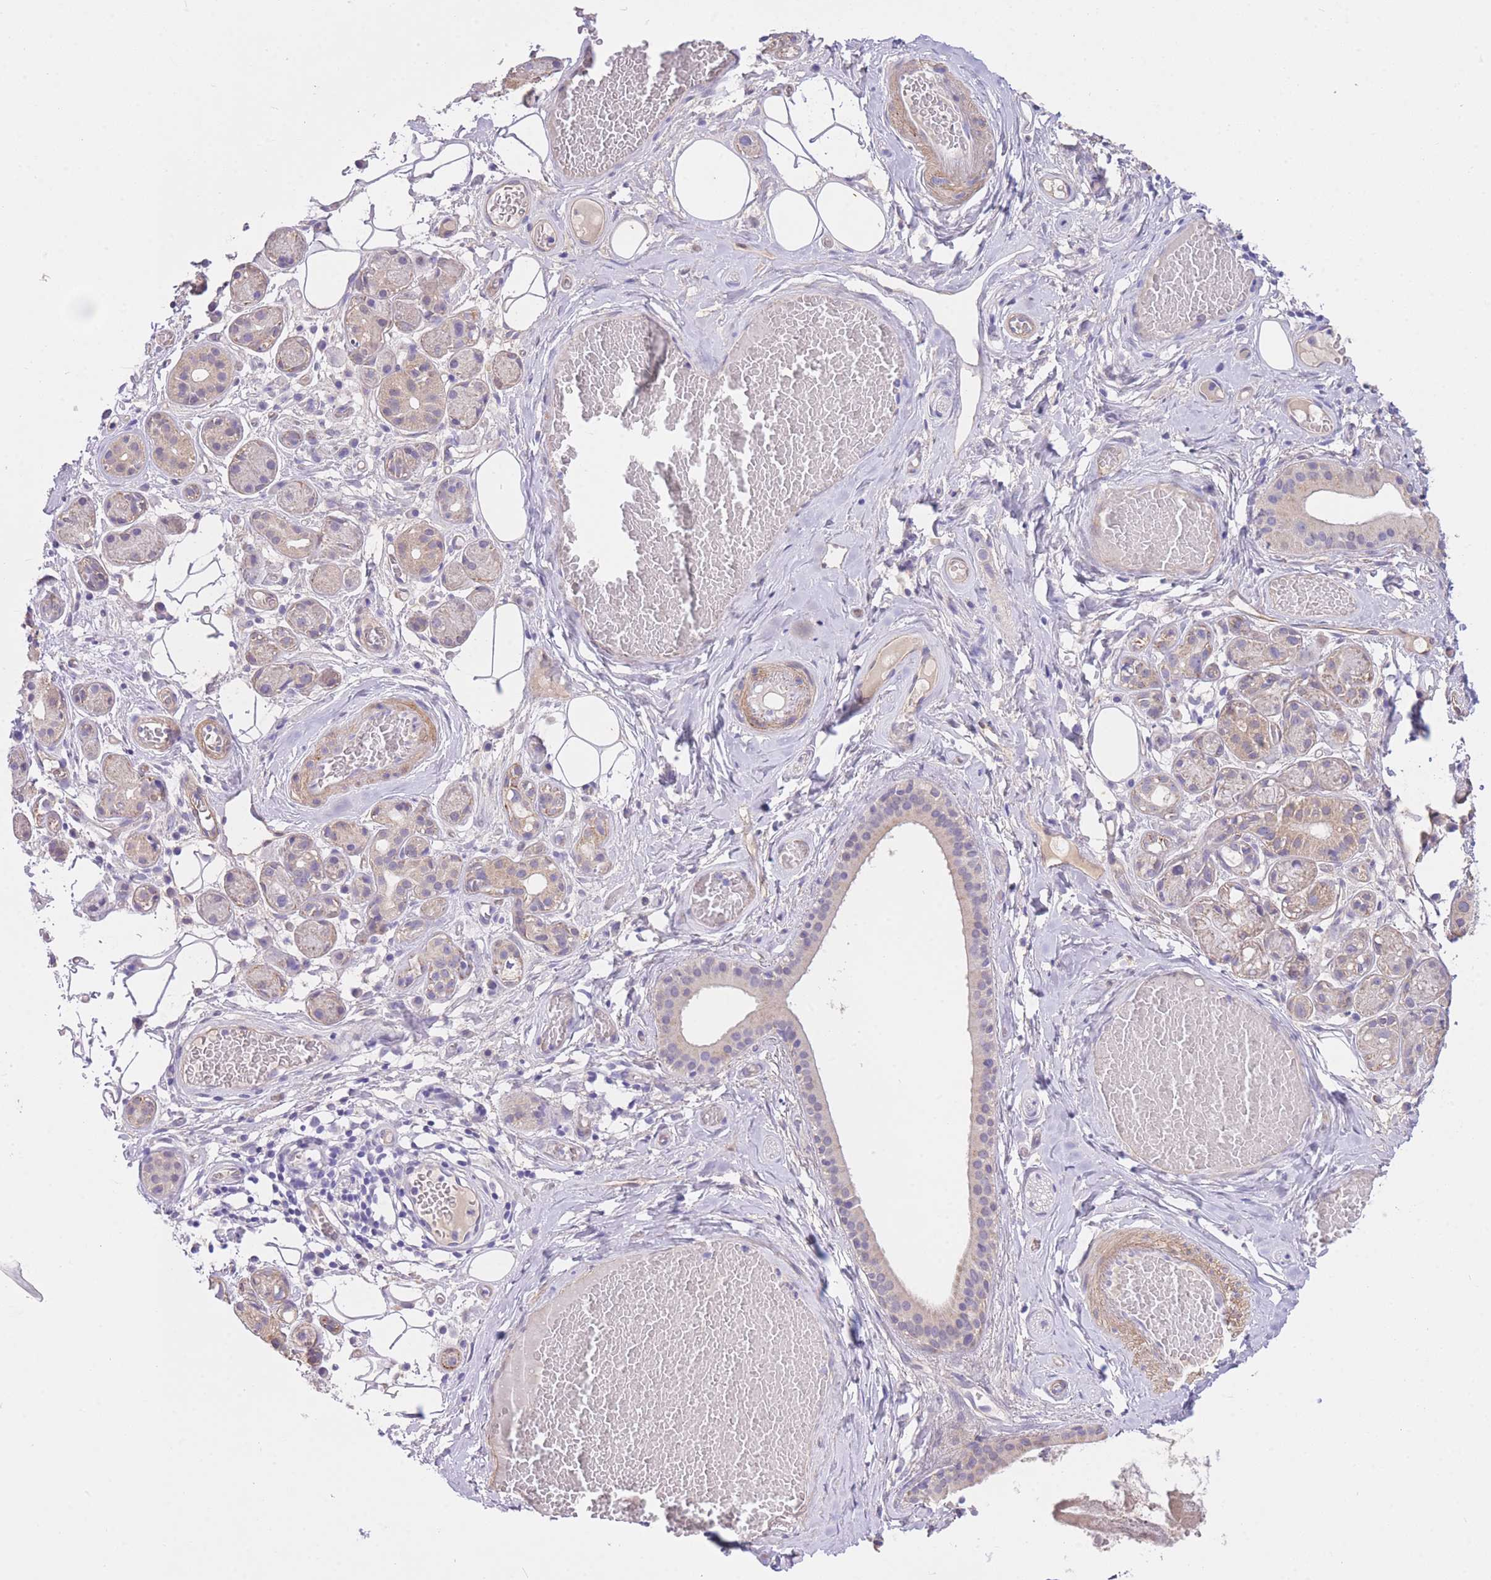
{"staining": {"intensity": "weak", "quantity": "25%-75%", "location": "cytoplasmic/membranous"}, "tissue": "salivary gland", "cell_type": "Glandular cells", "image_type": "normal", "snomed": [{"axis": "morphology", "description": "Normal tissue, NOS"}, {"axis": "topography", "description": "Salivary gland"}], "caption": "Weak cytoplasmic/membranous expression for a protein is seen in about 25%-75% of glandular cells of normal salivary gland using immunohistochemistry.", "gene": "PGM1", "patient": {"sex": "male", "age": 82}}